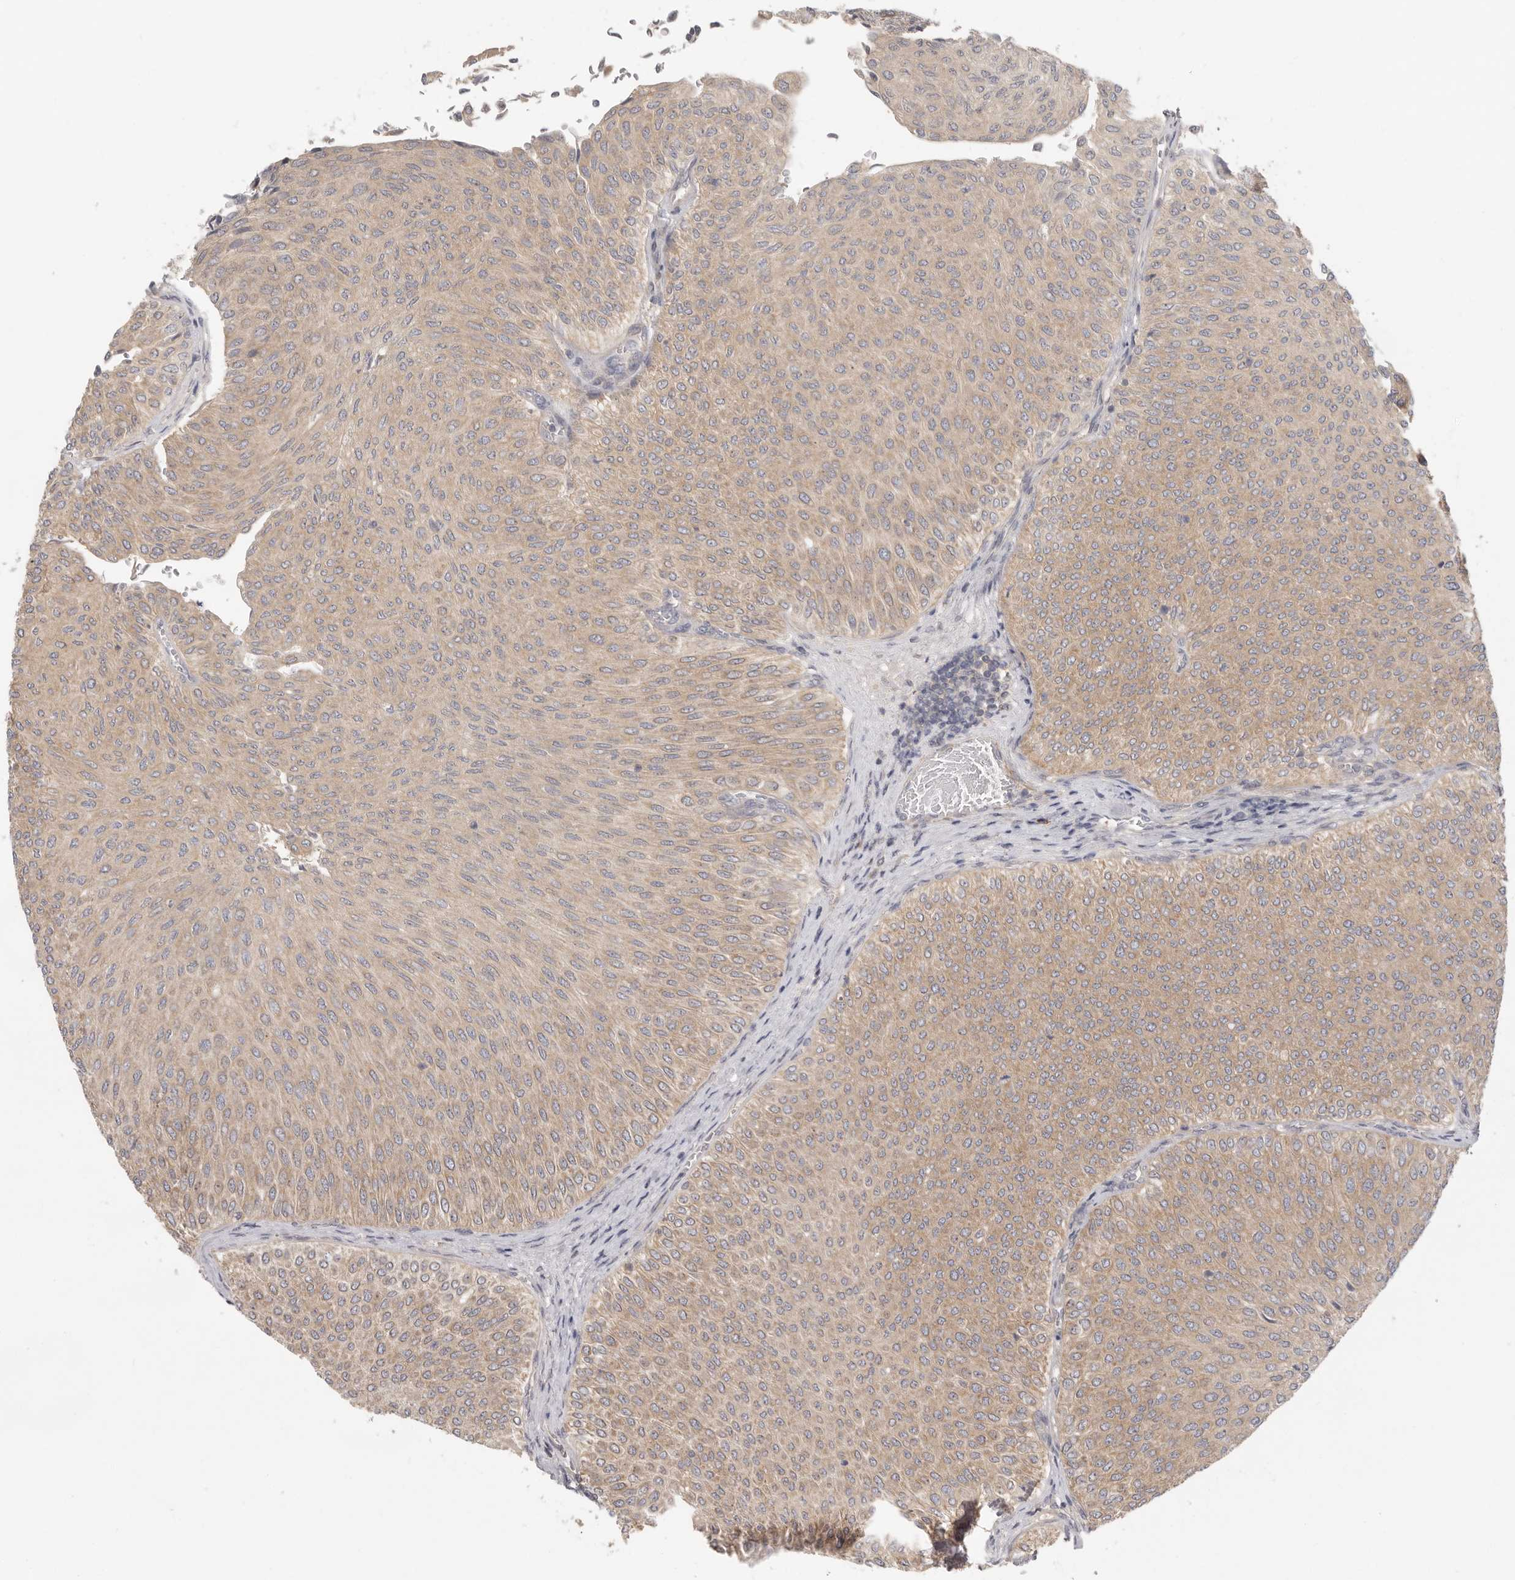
{"staining": {"intensity": "moderate", "quantity": ">75%", "location": "cytoplasmic/membranous"}, "tissue": "urothelial cancer", "cell_type": "Tumor cells", "image_type": "cancer", "snomed": [{"axis": "morphology", "description": "Urothelial carcinoma, Low grade"}, {"axis": "topography", "description": "Urinary bladder"}], "caption": "Tumor cells show moderate cytoplasmic/membranous expression in about >75% of cells in urothelial cancer.", "gene": "AHDC1", "patient": {"sex": "male", "age": 78}}